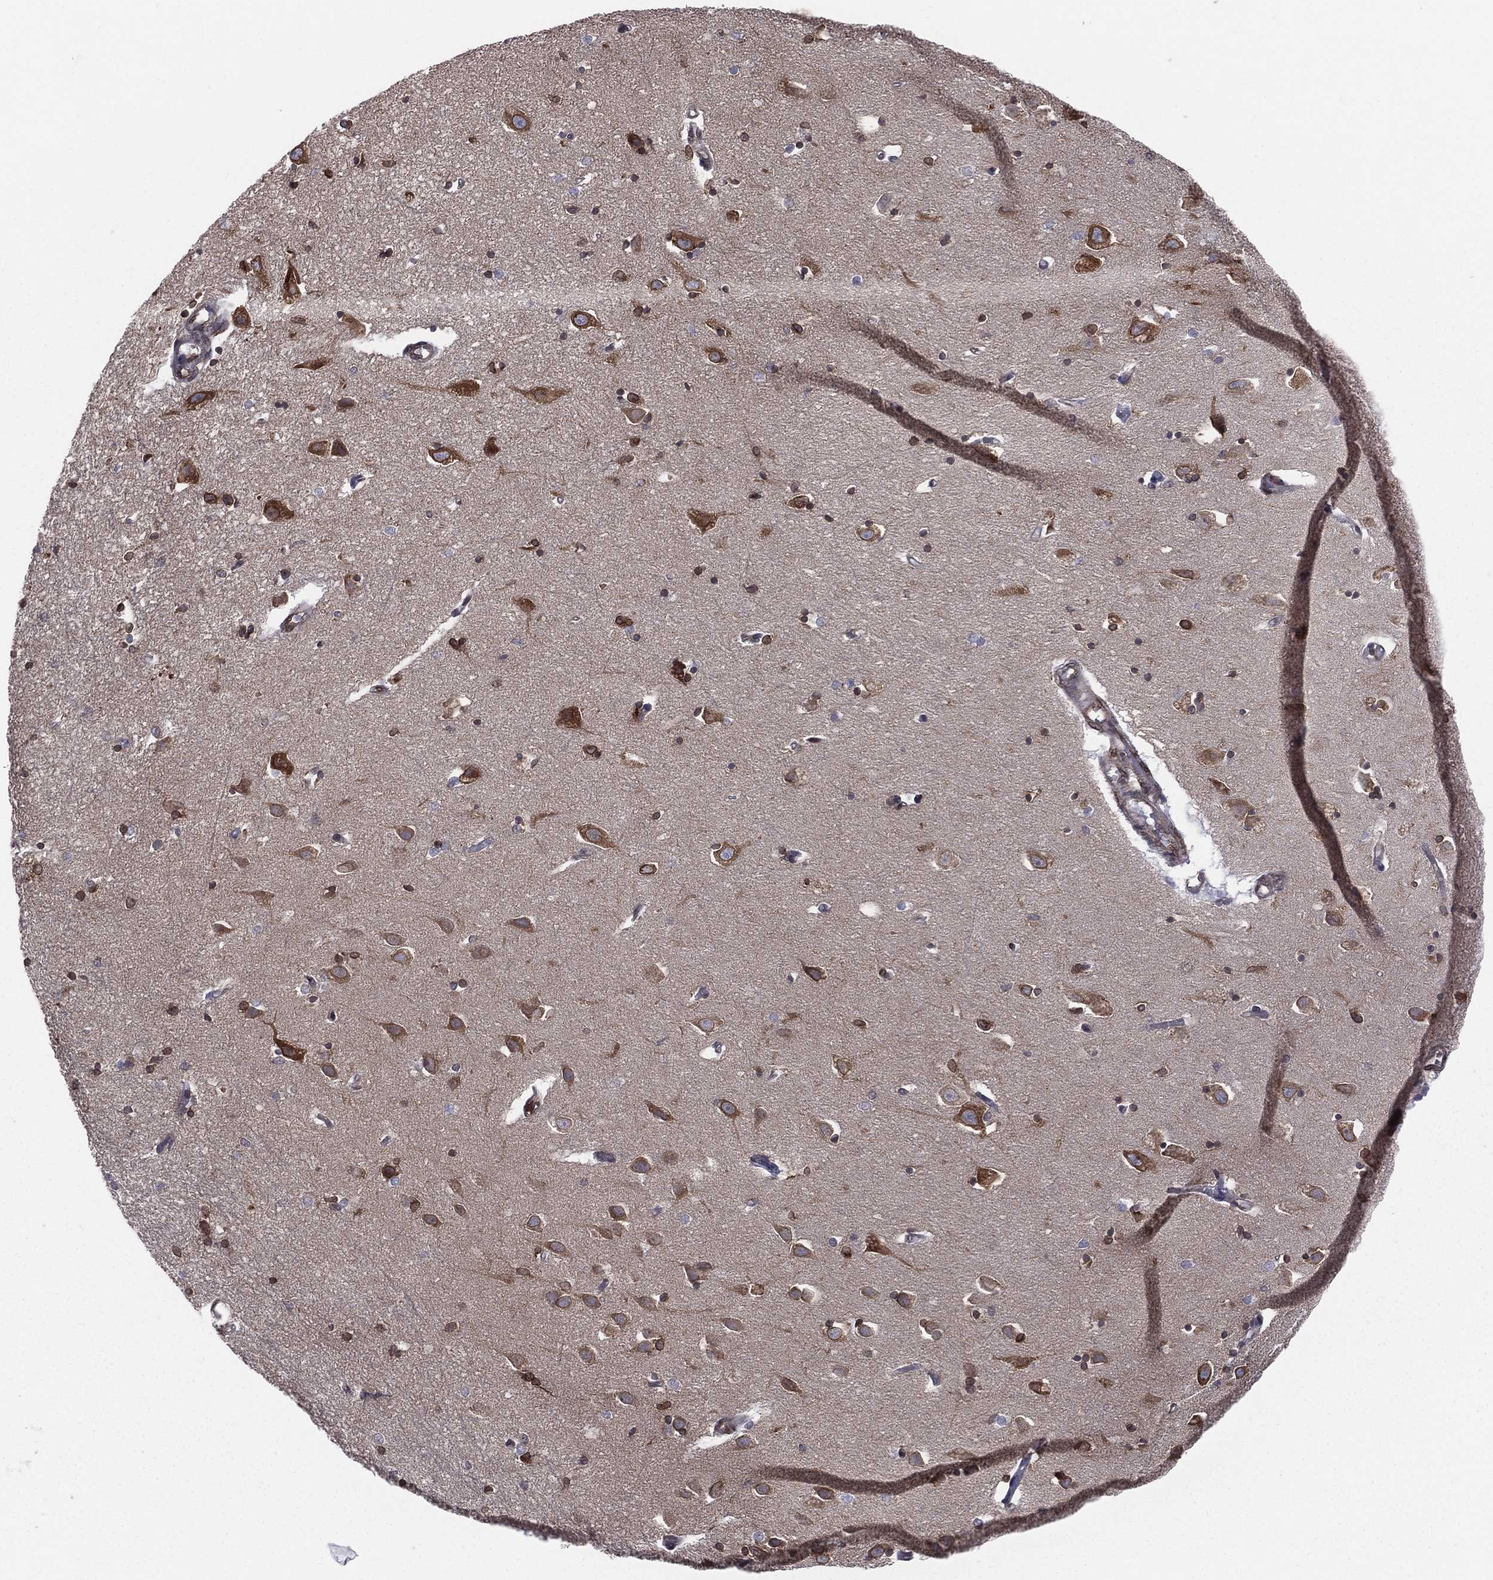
{"staining": {"intensity": "moderate", "quantity": "25%-75%", "location": "cytoplasmic/membranous"}, "tissue": "hippocampus", "cell_type": "Glial cells", "image_type": "normal", "snomed": [{"axis": "morphology", "description": "Normal tissue, NOS"}, {"axis": "topography", "description": "Lateral ventricle wall"}, {"axis": "topography", "description": "Hippocampus"}], "caption": "Moderate cytoplasmic/membranous staining for a protein is present in approximately 25%-75% of glial cells of unremarkable hippocampus using immunohistochemistry (IHC).", "gene": "PGRMC1", "patient": {"sex": "female", "age": 63}}